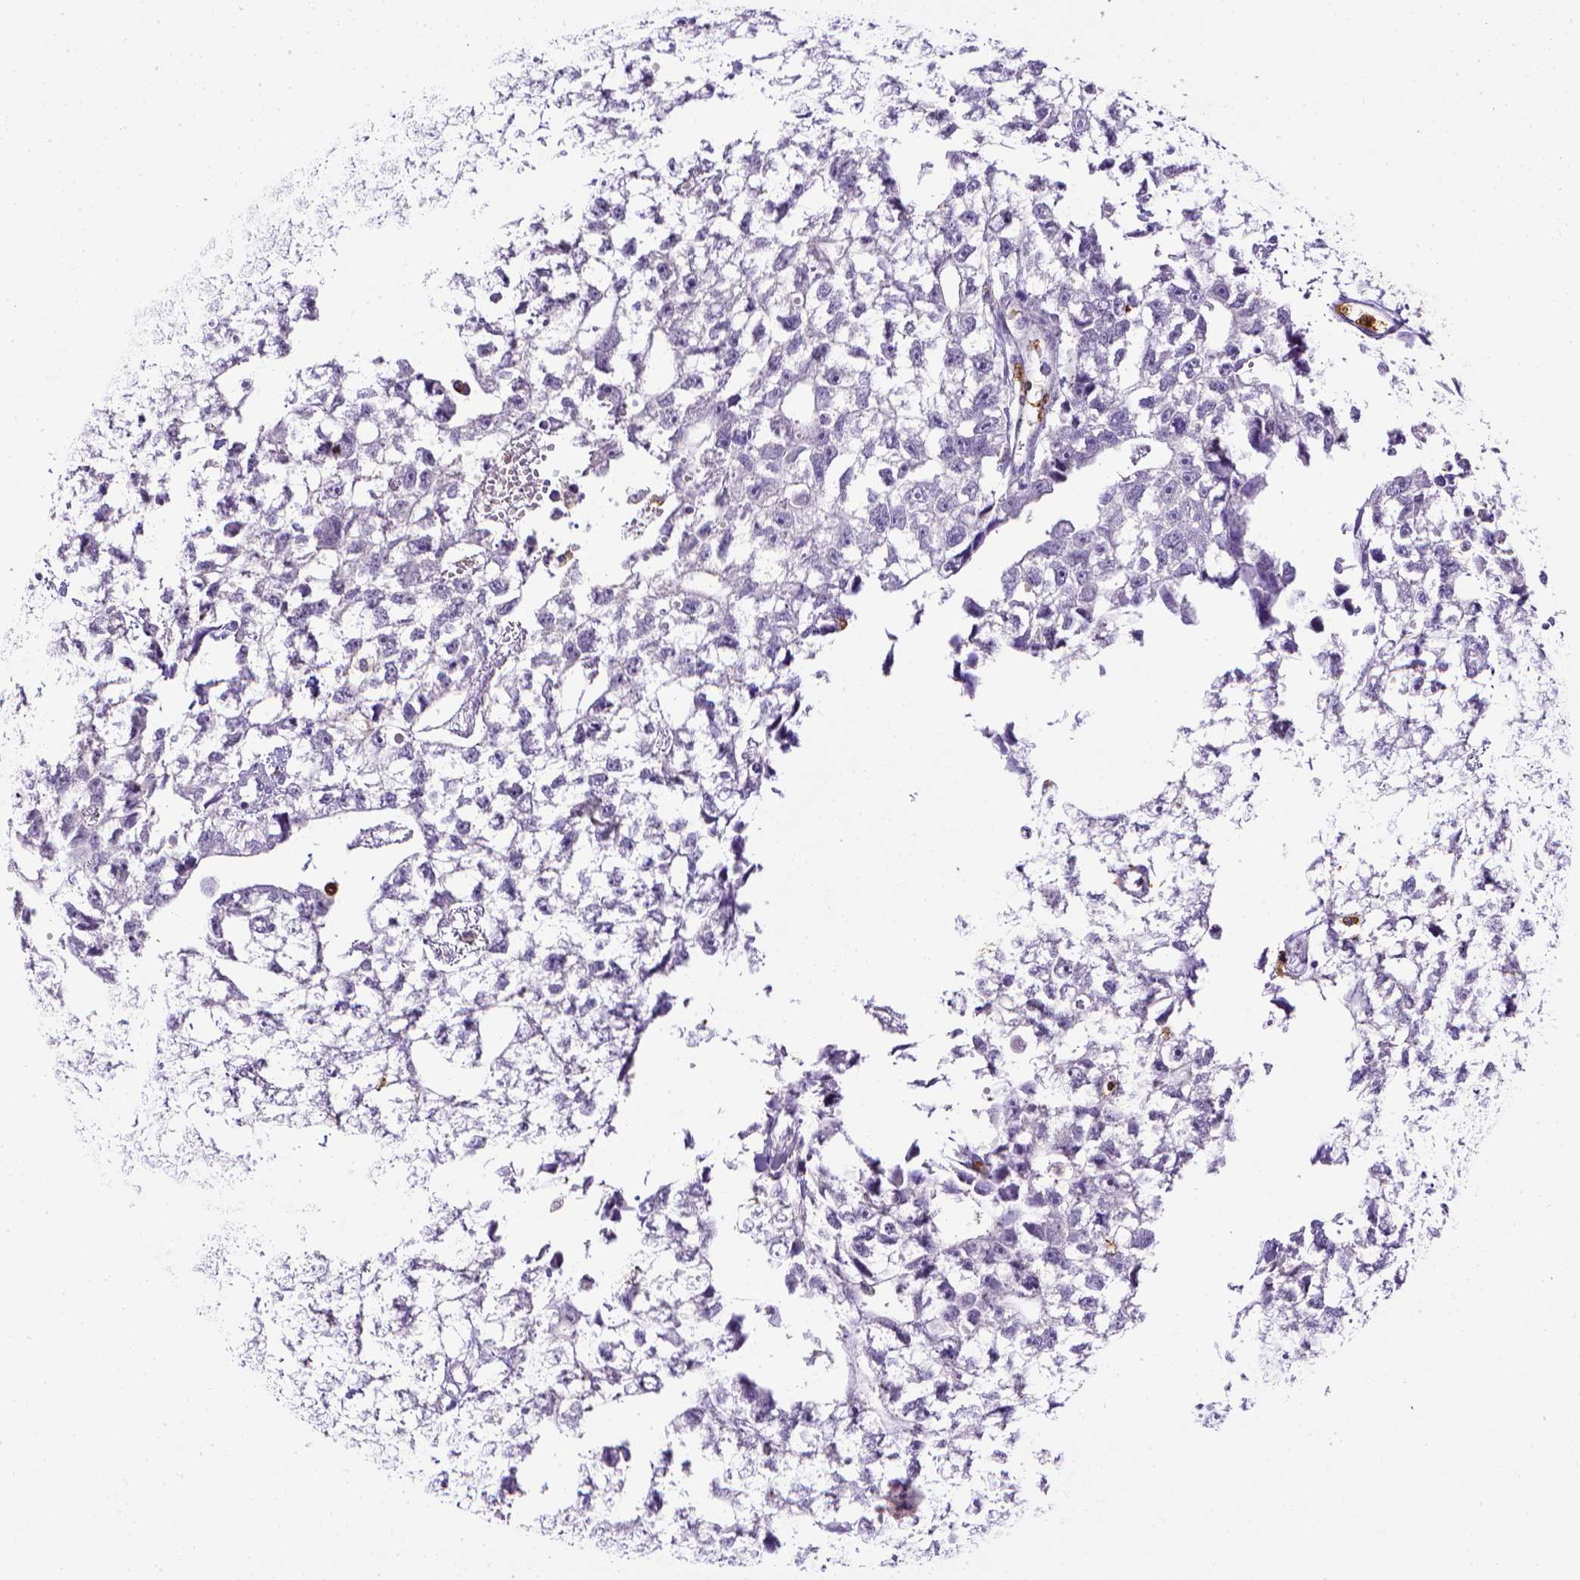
{"staining": {"intensity": "negative", "quantity": "none", "location": "none"}, "tissue": "testis cancer", "cell_type": "Tumor cells", "image_type": "cancer", "snomed": [{"axis": "morphology", "description": "Carcinoma, Embryonal, NOS"}, {"axis": "morphology", "description": "Teratoma, malignant, NOS"}, {"axis": "topography", "description": "Testis"}], "caption": "Human testis teratoma (malignant) stained for a protein using immunohistochemistry reveals no staining in tumor cells.", "gene": "ITGAM", "patient": {"sex": "male", "age": 44}}